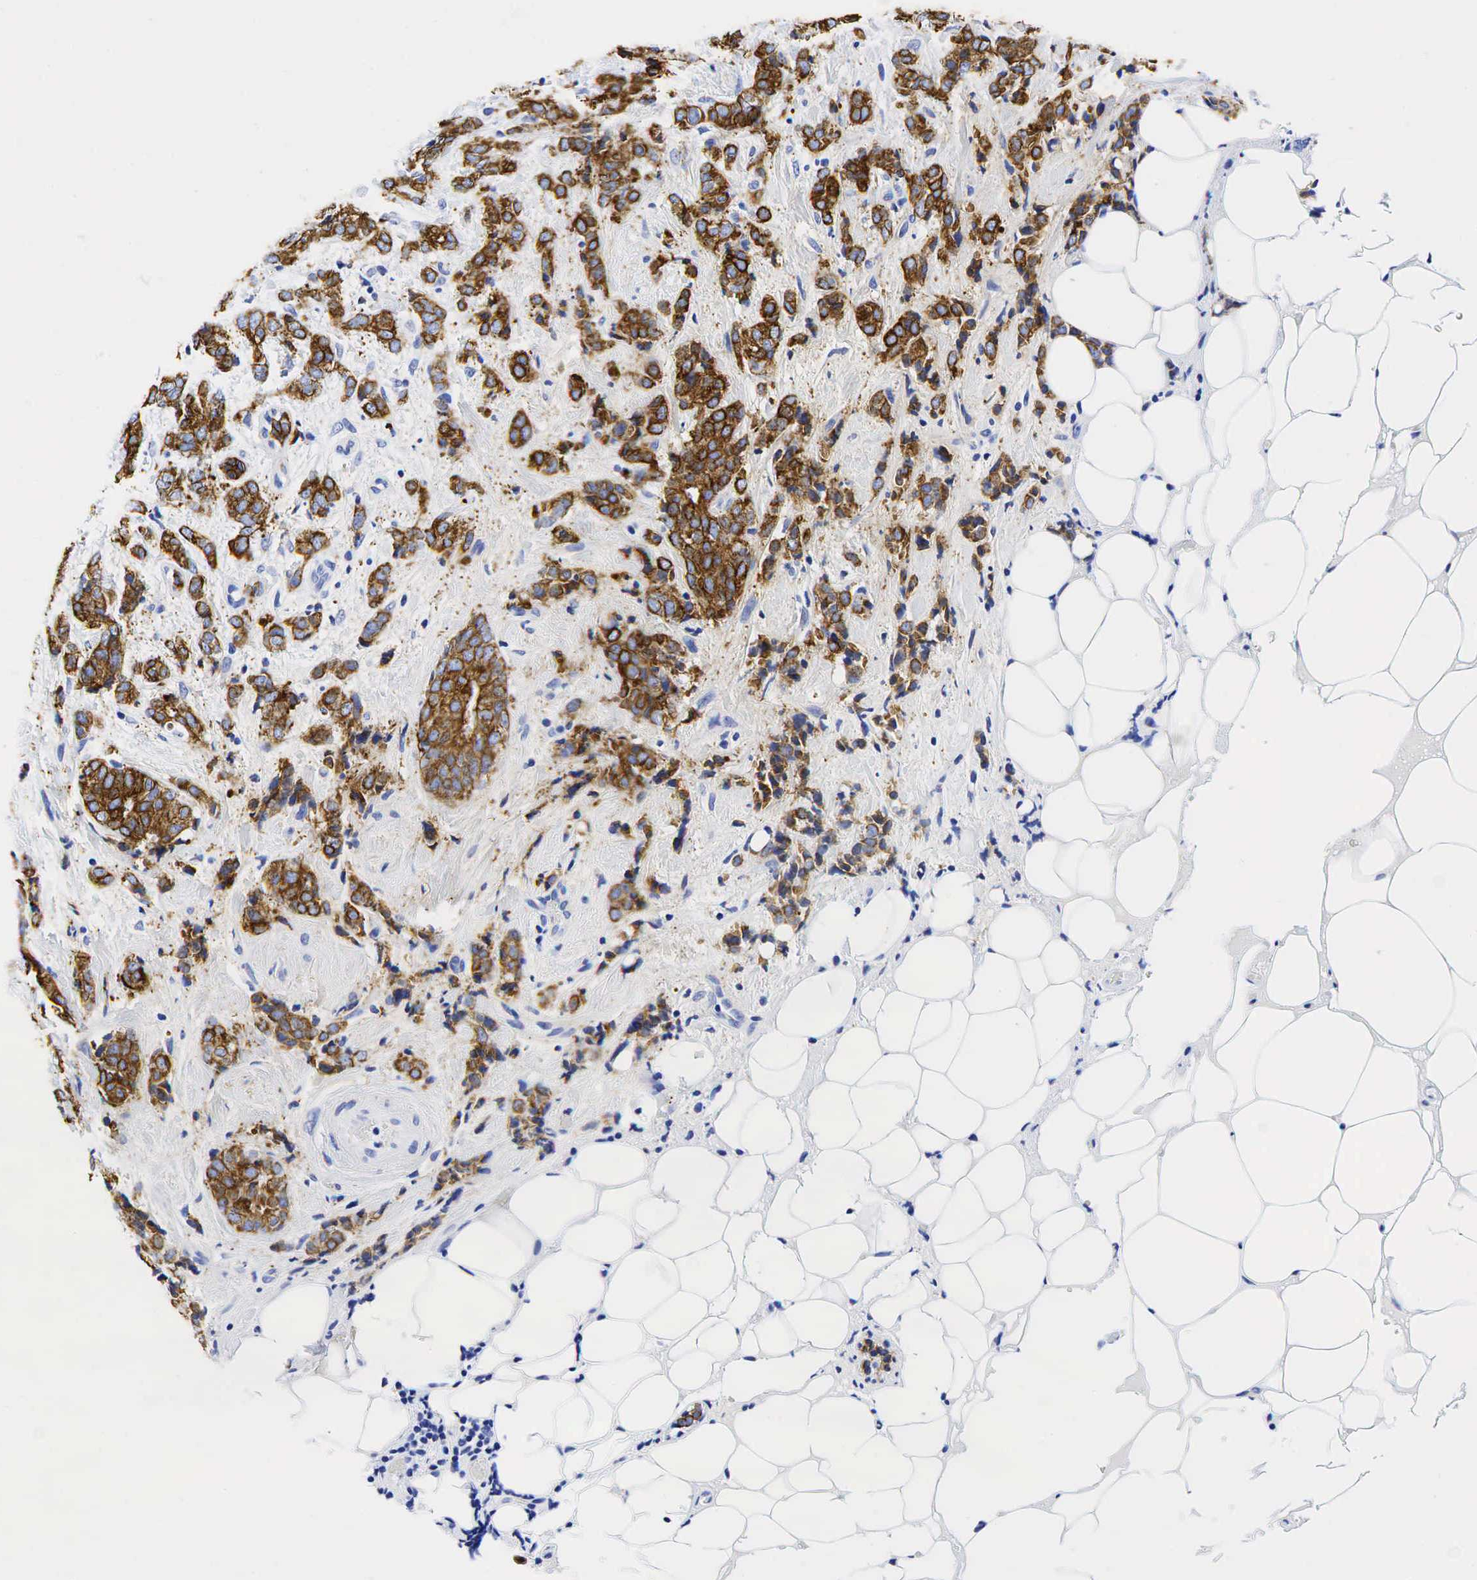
{"staining": {"intensity": "strong", "quantity": ">75%", "location": "cytoplasmic/membranous"}, "tissue": "breast cancer", "cell_type": "Tumor cells", "image_type": "cancer", "snomed": [{"axis": "morphology", "description": "Duct carcinoma"}, {"axis": "topography", "description": "Breast"}], "caption": "Approximately >75% of tumor cells in human breast intraductal carcinoma reveal strong cytoplasmic/membranous protein positivity as visualized by brown immunohistochemical staining.", "gene": "KRT19", "patient": {"sex": "female", "age": 53}}